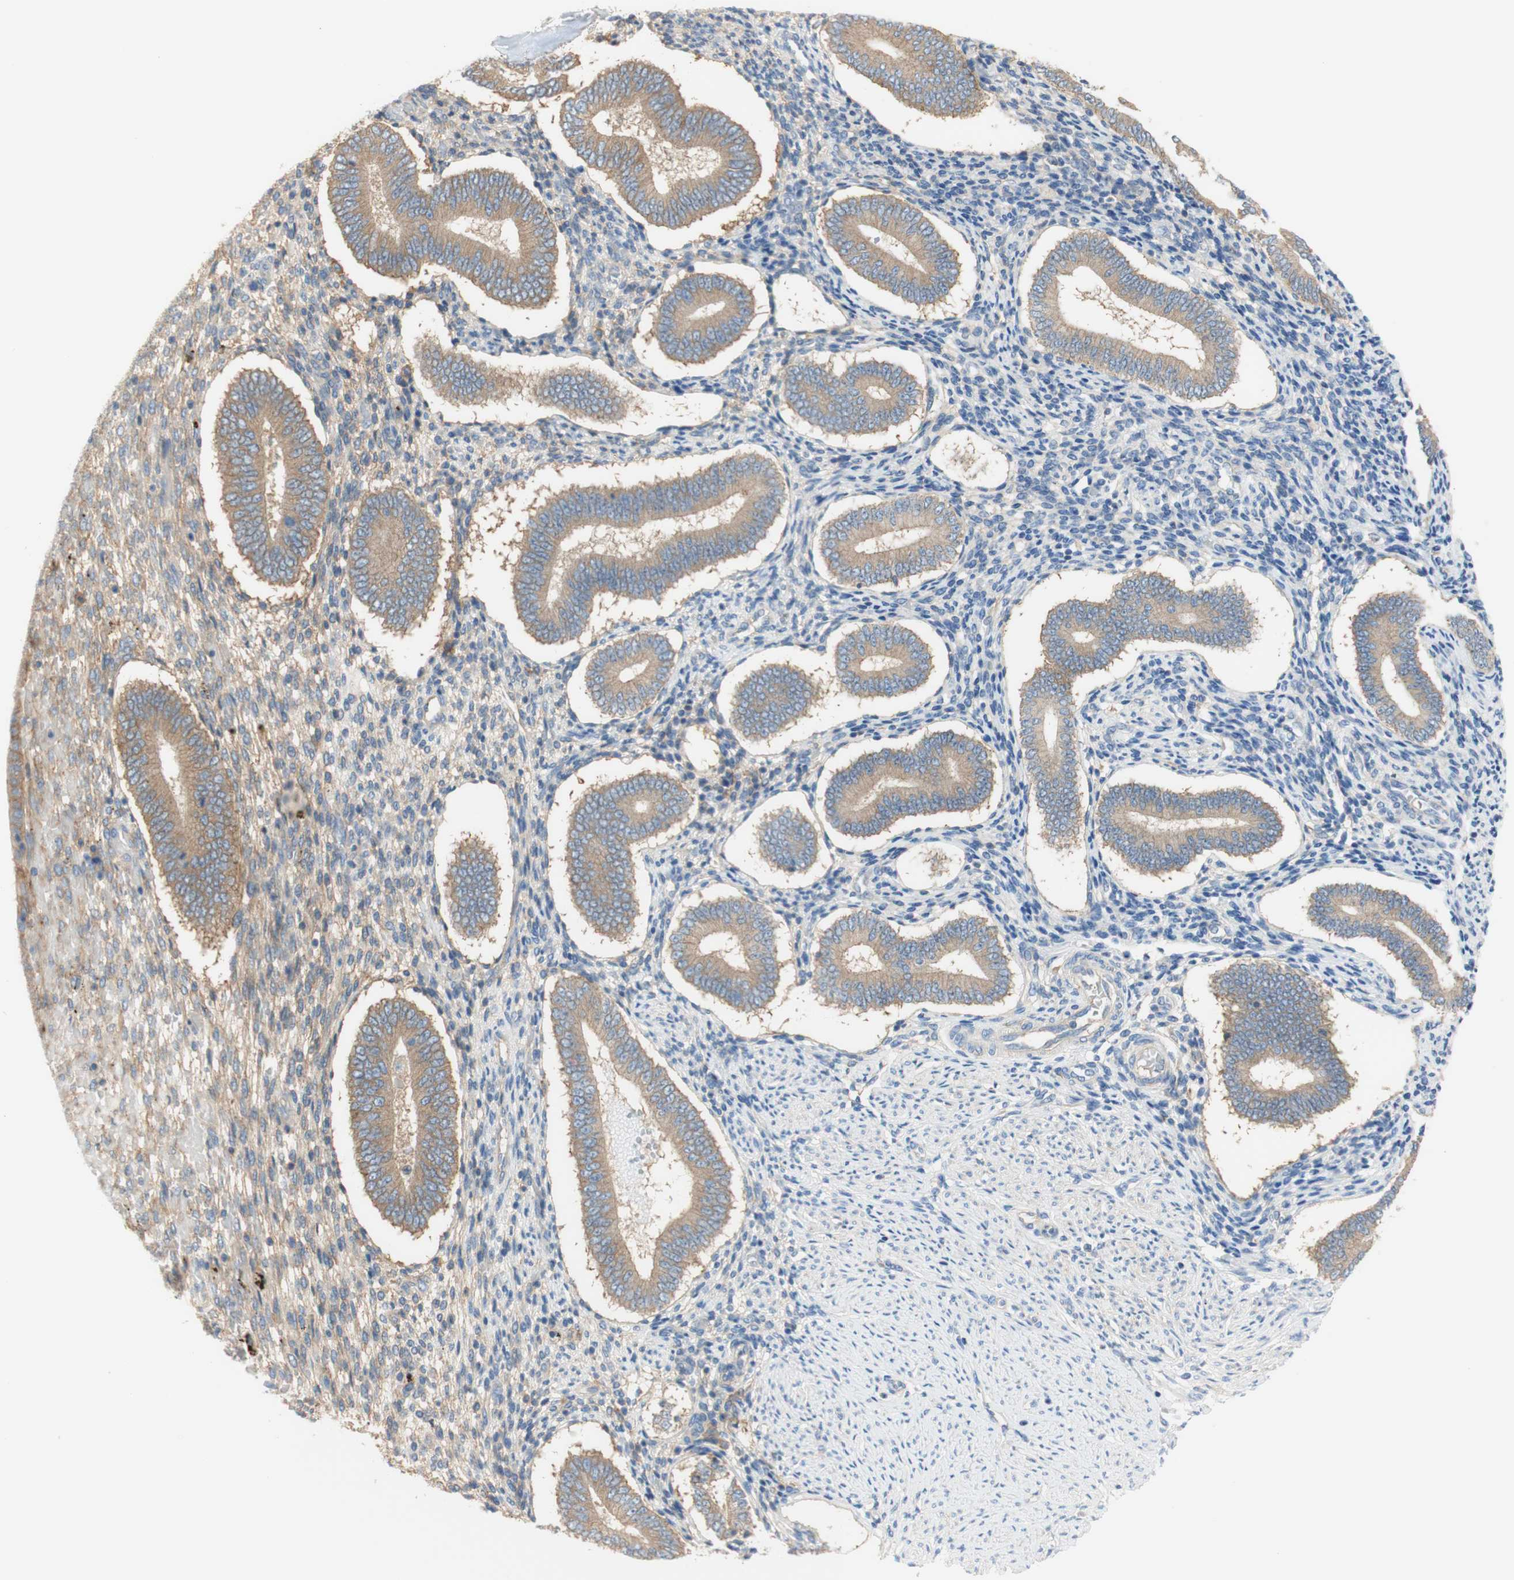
{"staining": {"intensity": "negative", "quantity": "none", "location": "none"}, "tissue": "endometrium", "cell_type": "Cells in endometrial stroma", "image_type": "normal", "snomed": [{"axis": "morphology", "description": "Normal tissue, NOS"}, {"axis": "topography", "description": "Endometrium"}], "caption": "The image reveals no significant positivity in cells in endometrial stroma of endometrium.", "gene": "ATP2B1", "patient": {"sex": "female", "age": 42}}